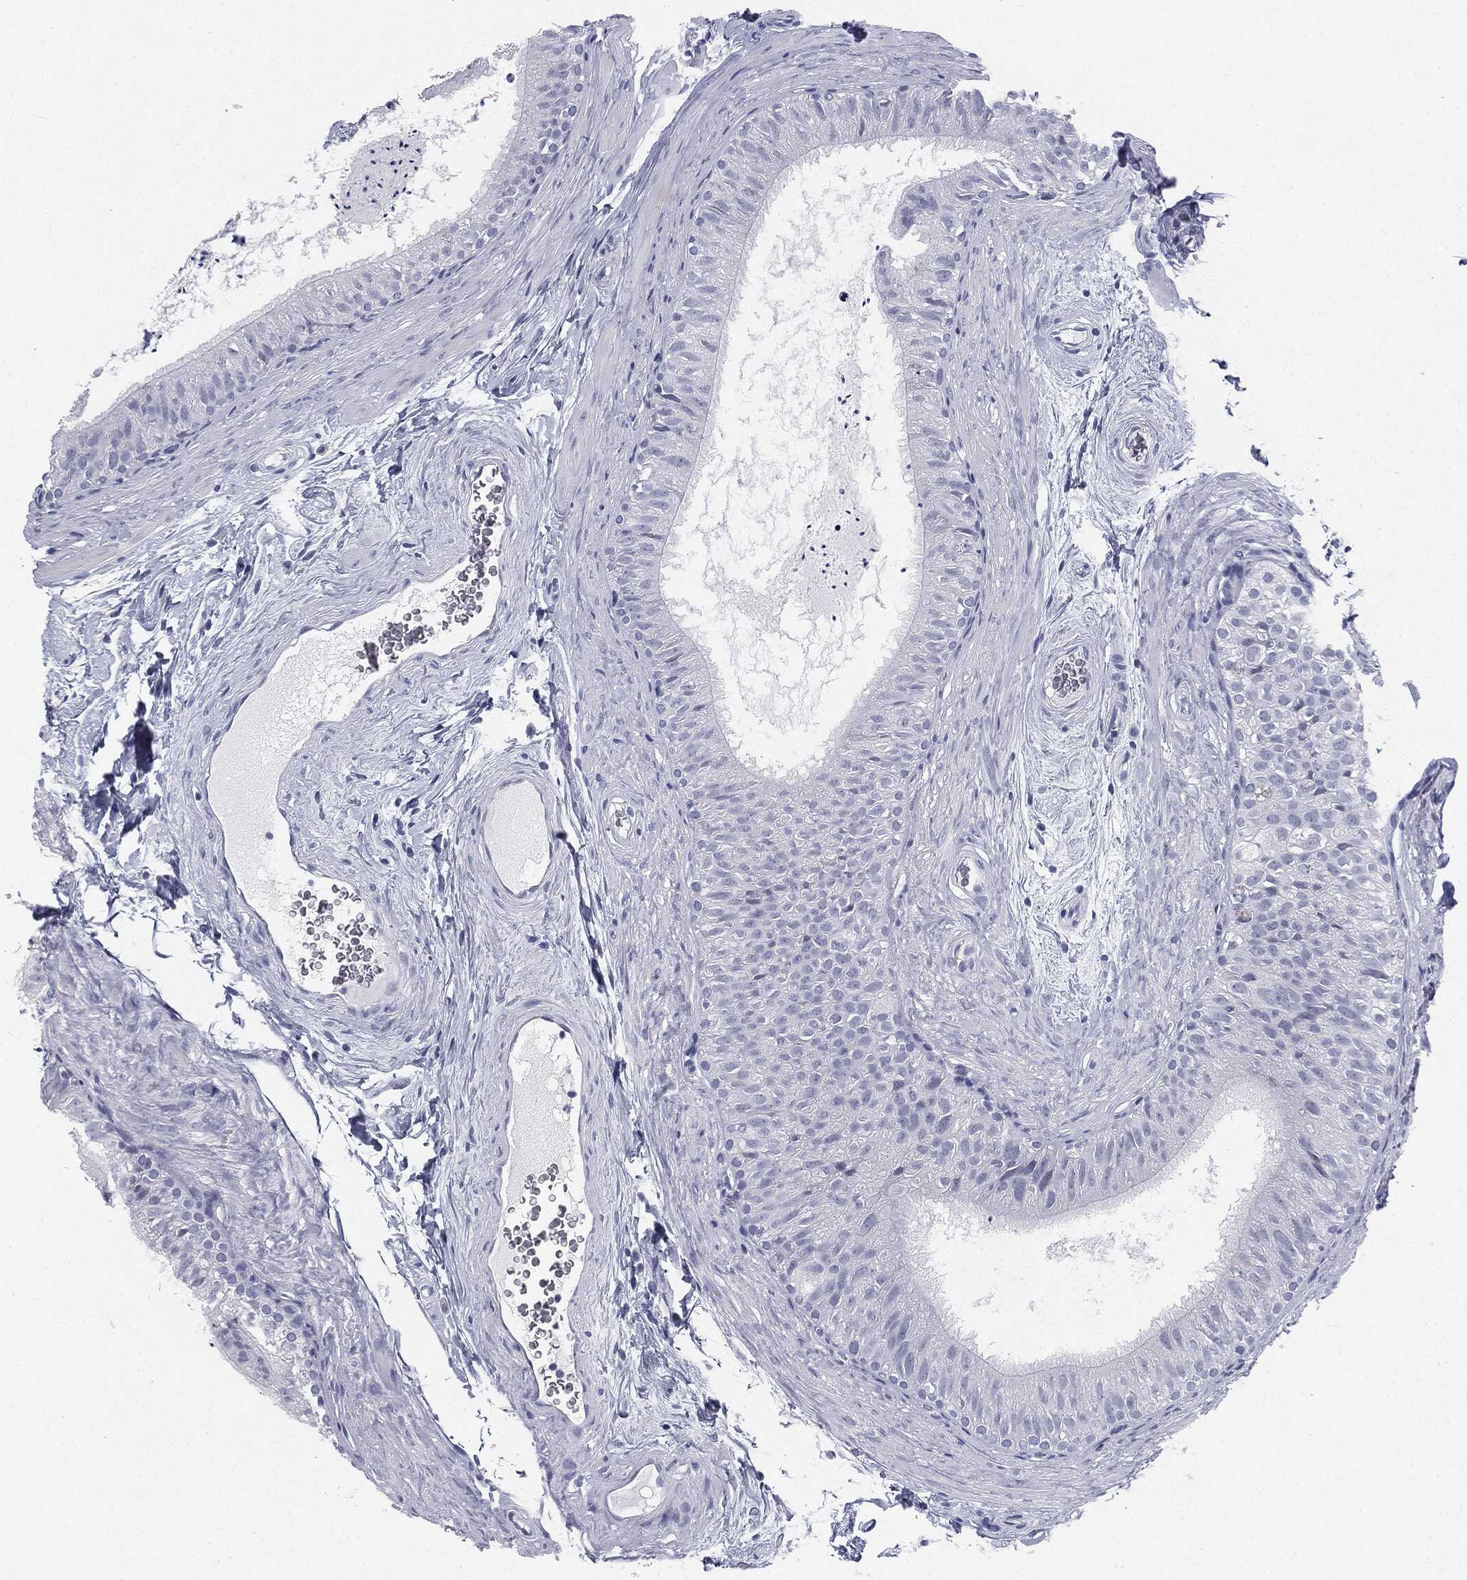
{"staining": {"intensity": "negative", "quantity": "none", "location": "none"}, "tissue": "epididymis", "cell_type": "Glandular cells", "image_type": "normal", "snomed": [{"axis": "morphology", "description": "Normal tissue, NOS"}, {"axis": "topography", "description": "Epididymis"}], "caption": "DAB immunohistochemical staining of normal human epididymis demonstrates no significant expression in glandular cells. Nuclei are stained in blue.", "gene": "MLLT10", "patient": {"sex": "male", "age": 34}}